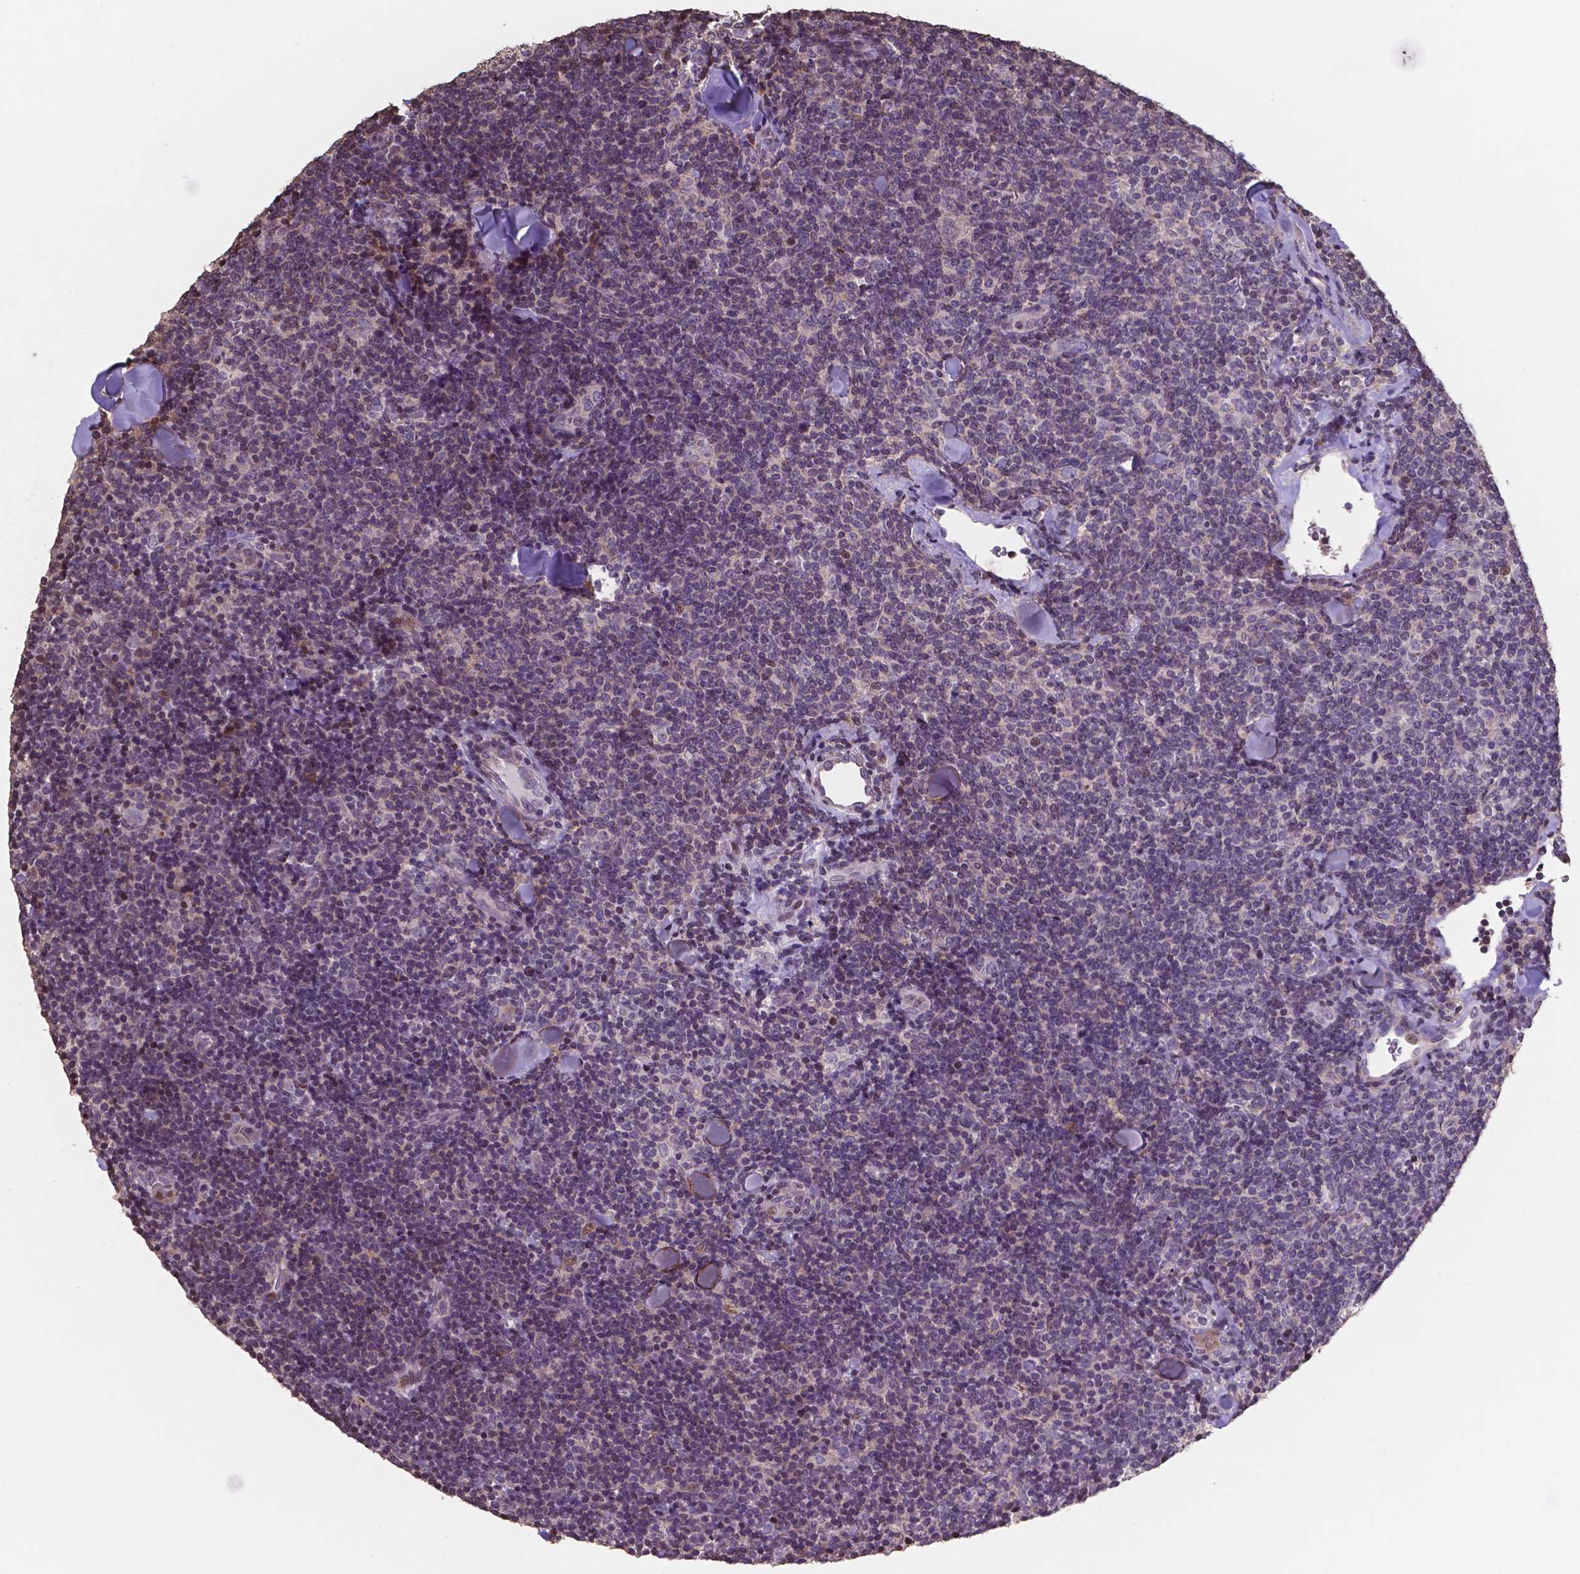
{"staining": {"intensity": "negative", "quantity": "none", "location": "none"}, "tissue": "lymphoma", "cell_type": "Tumor cells", "image_type": "cancer", "snomed": [{"axis": "morphology", "description": "Malignant lymphoma, non-Hodgkin's type, Low grade"}, {"axis": "topography", "description": "Lymph node"}], "caption": "Tumor cells are negative for brown protein staining in malignant lymphoma, non-Hodgkin's type (low-grade).", "gene": "MLC1", "patient": {"sex": "female", "age": 56}}